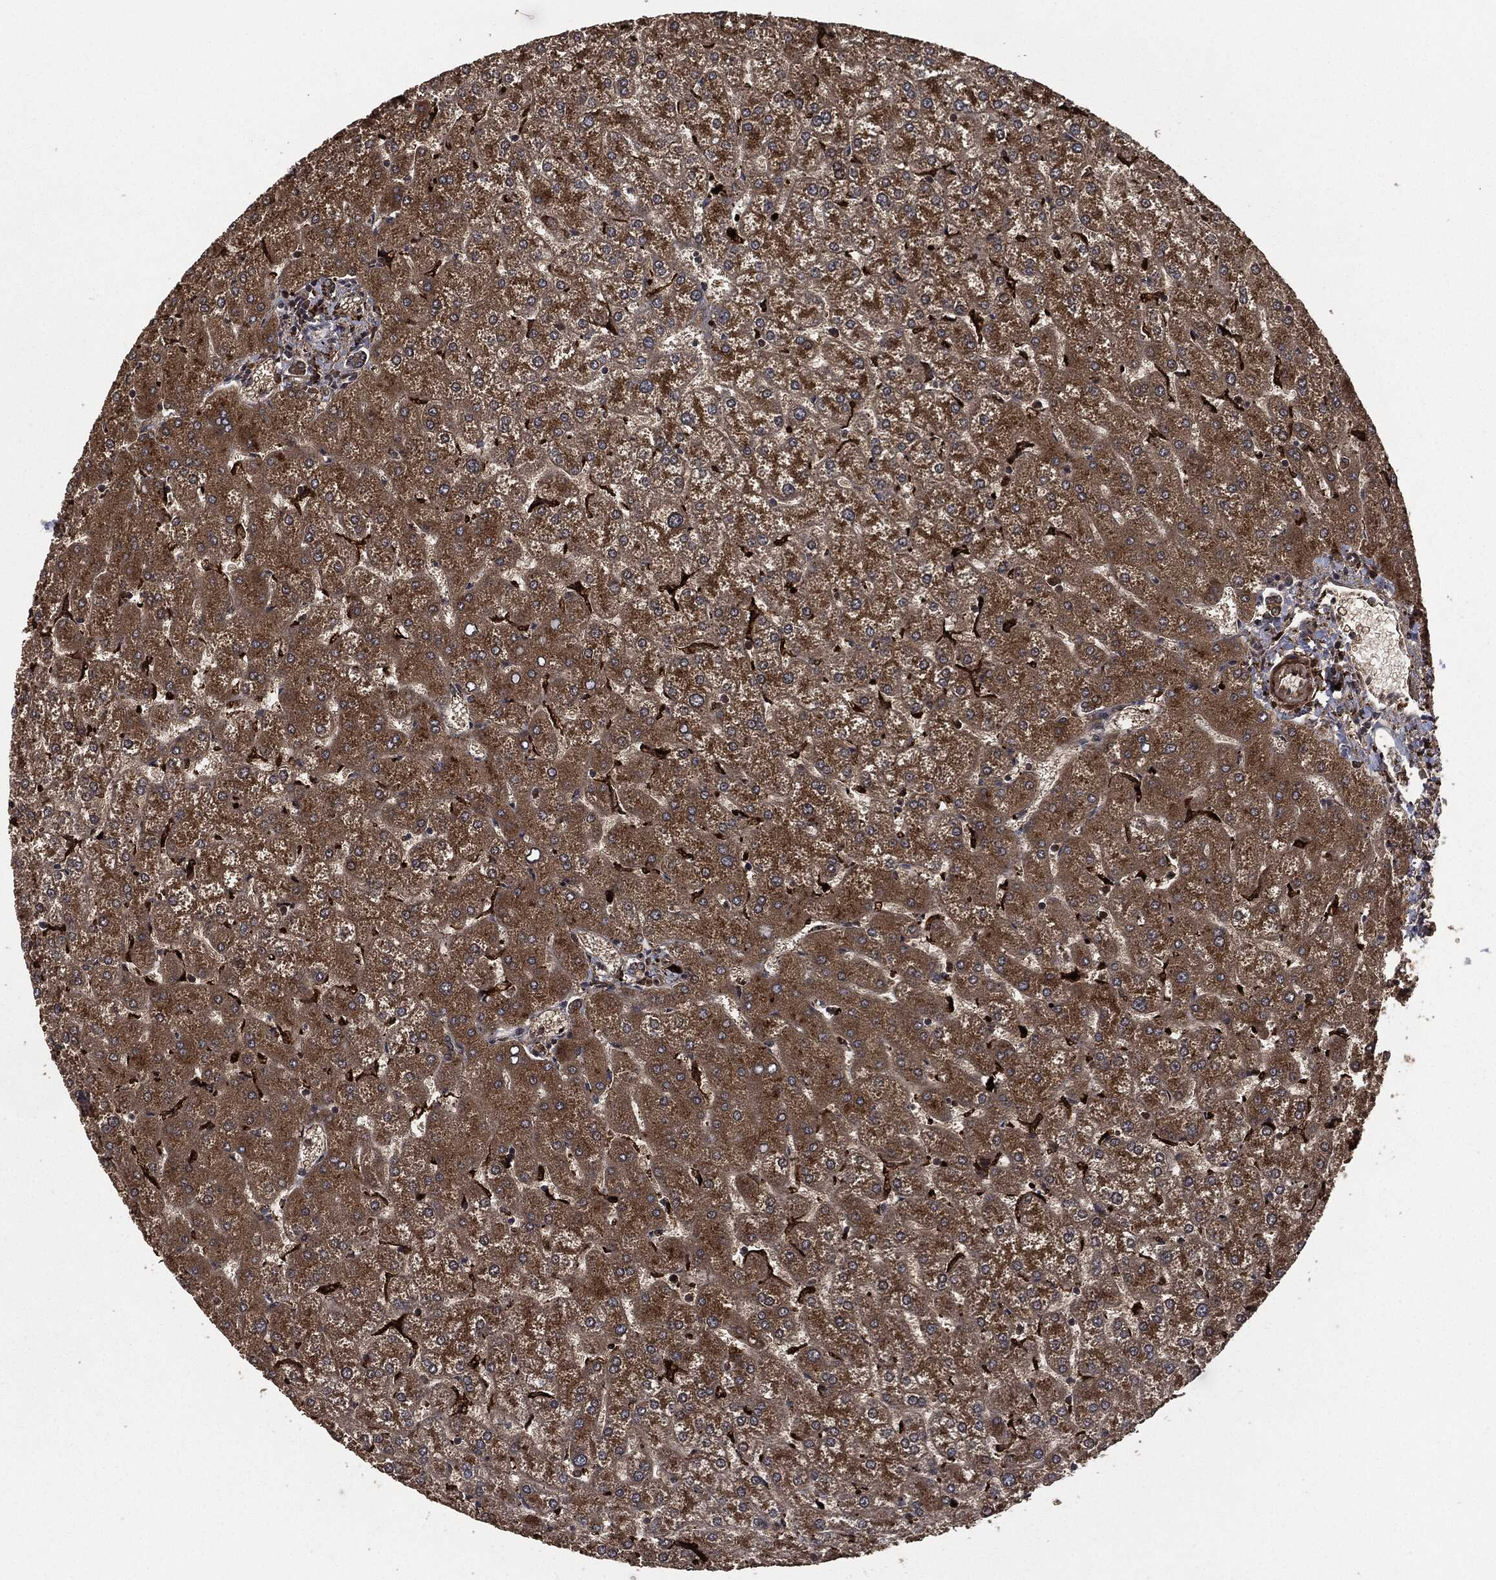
{"staining": {"intensity": "moderate", "quantity": "<25%", "location": "cytoplasmic/membranous"}, "tissue": "liver", "cell_type": "Cholangiocytes", "image_type": "normal", "snomed": [{"axis": "morphology", "description": "Normal tissue, NOS"}, {"axis": "topography", "description": "Liver"}], "caption": "IHC of unremarkable liver demonstrates low levels of moderate cytoplasmic/membranous expression in about <25% of cholangiocytes. The protein is stained brown, and the nuclei are stained in blue (DAB (3,3'-diaminobenzidine) IHC with brightfield microscopy, high magnification).", "gene": "CRABP2", "patient": {"sex": "female", "age": 32}}